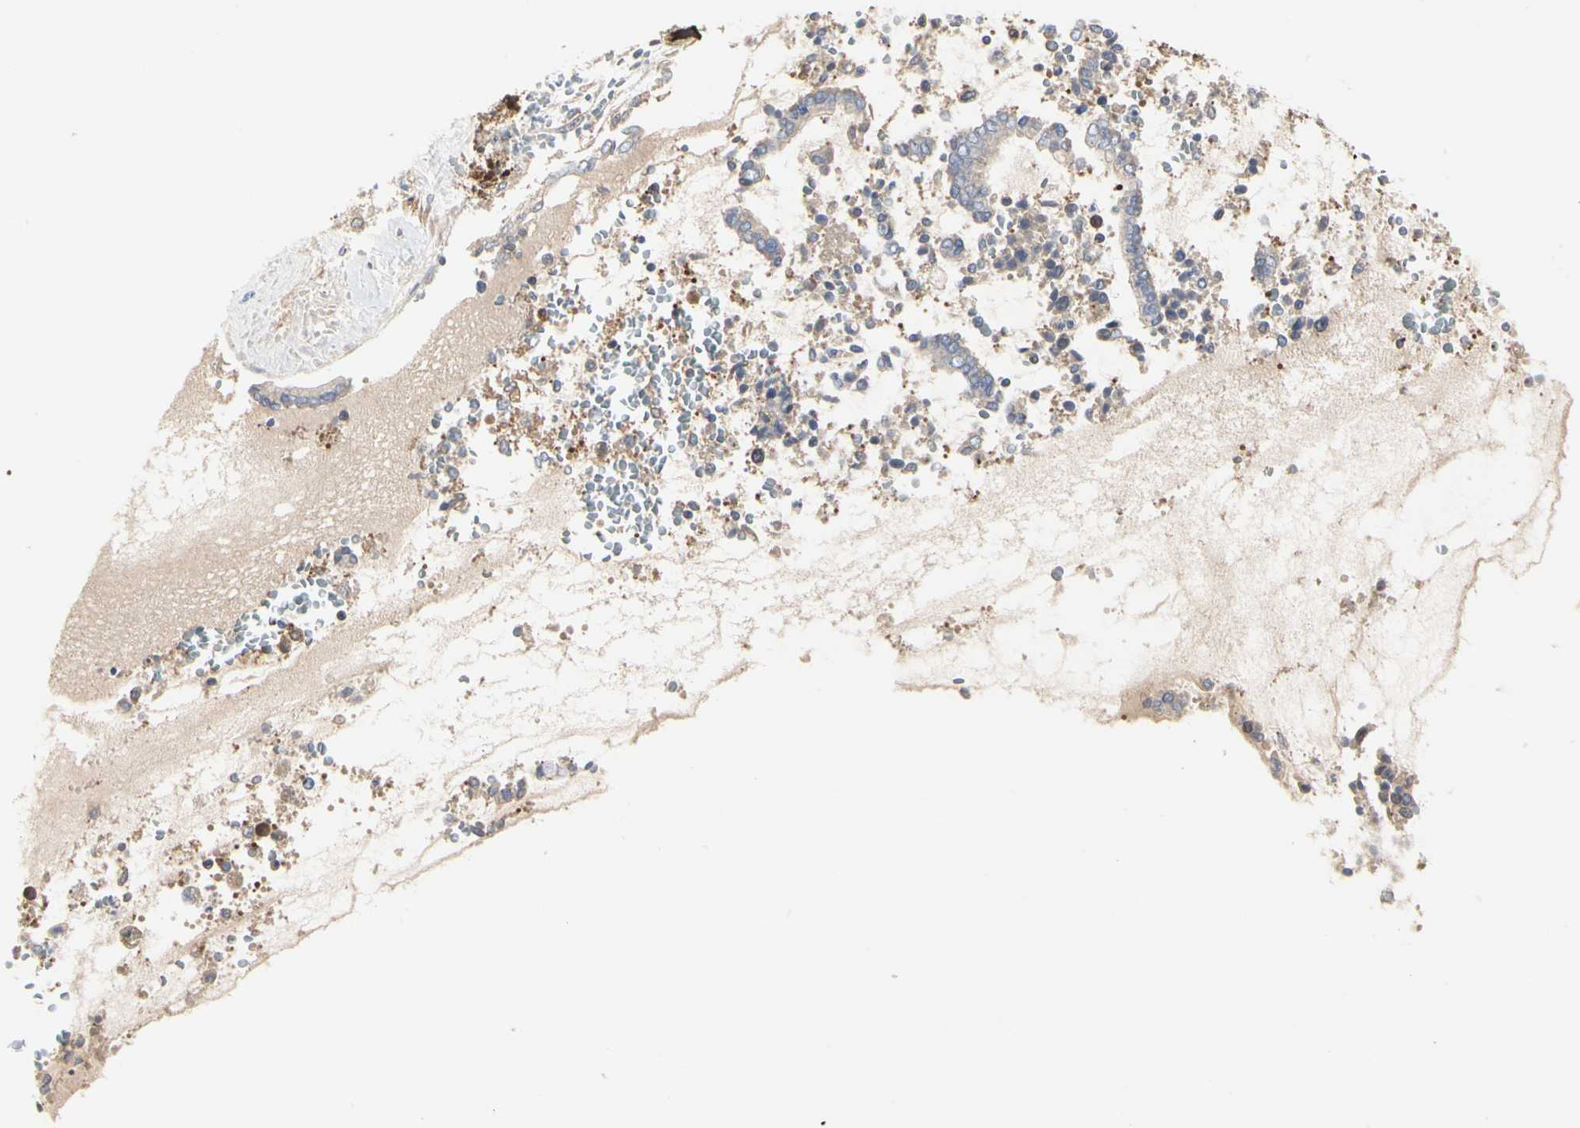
{"staining": {"intensity": "weak", "quantity": ">75%", "location": "cytoplasmic/membranous"}, "tissue": "cervical cancer", "cell_type": "Tumor cells", "image_type": "cancer", "snomed": [{"axis": "morphology", "description": "Adenocarcinoma, NOS"}, {"axis": "topography", "description": "Cervix"}], "caption": "Immunohistochemical staining of human cervical adenocarcinoma demonstrates weak cytoplasmic/membranous protein positivity in about >75% of tumor cells.", "gene": "C3orf52", "patient": {"sex": "female", "age": 44}}